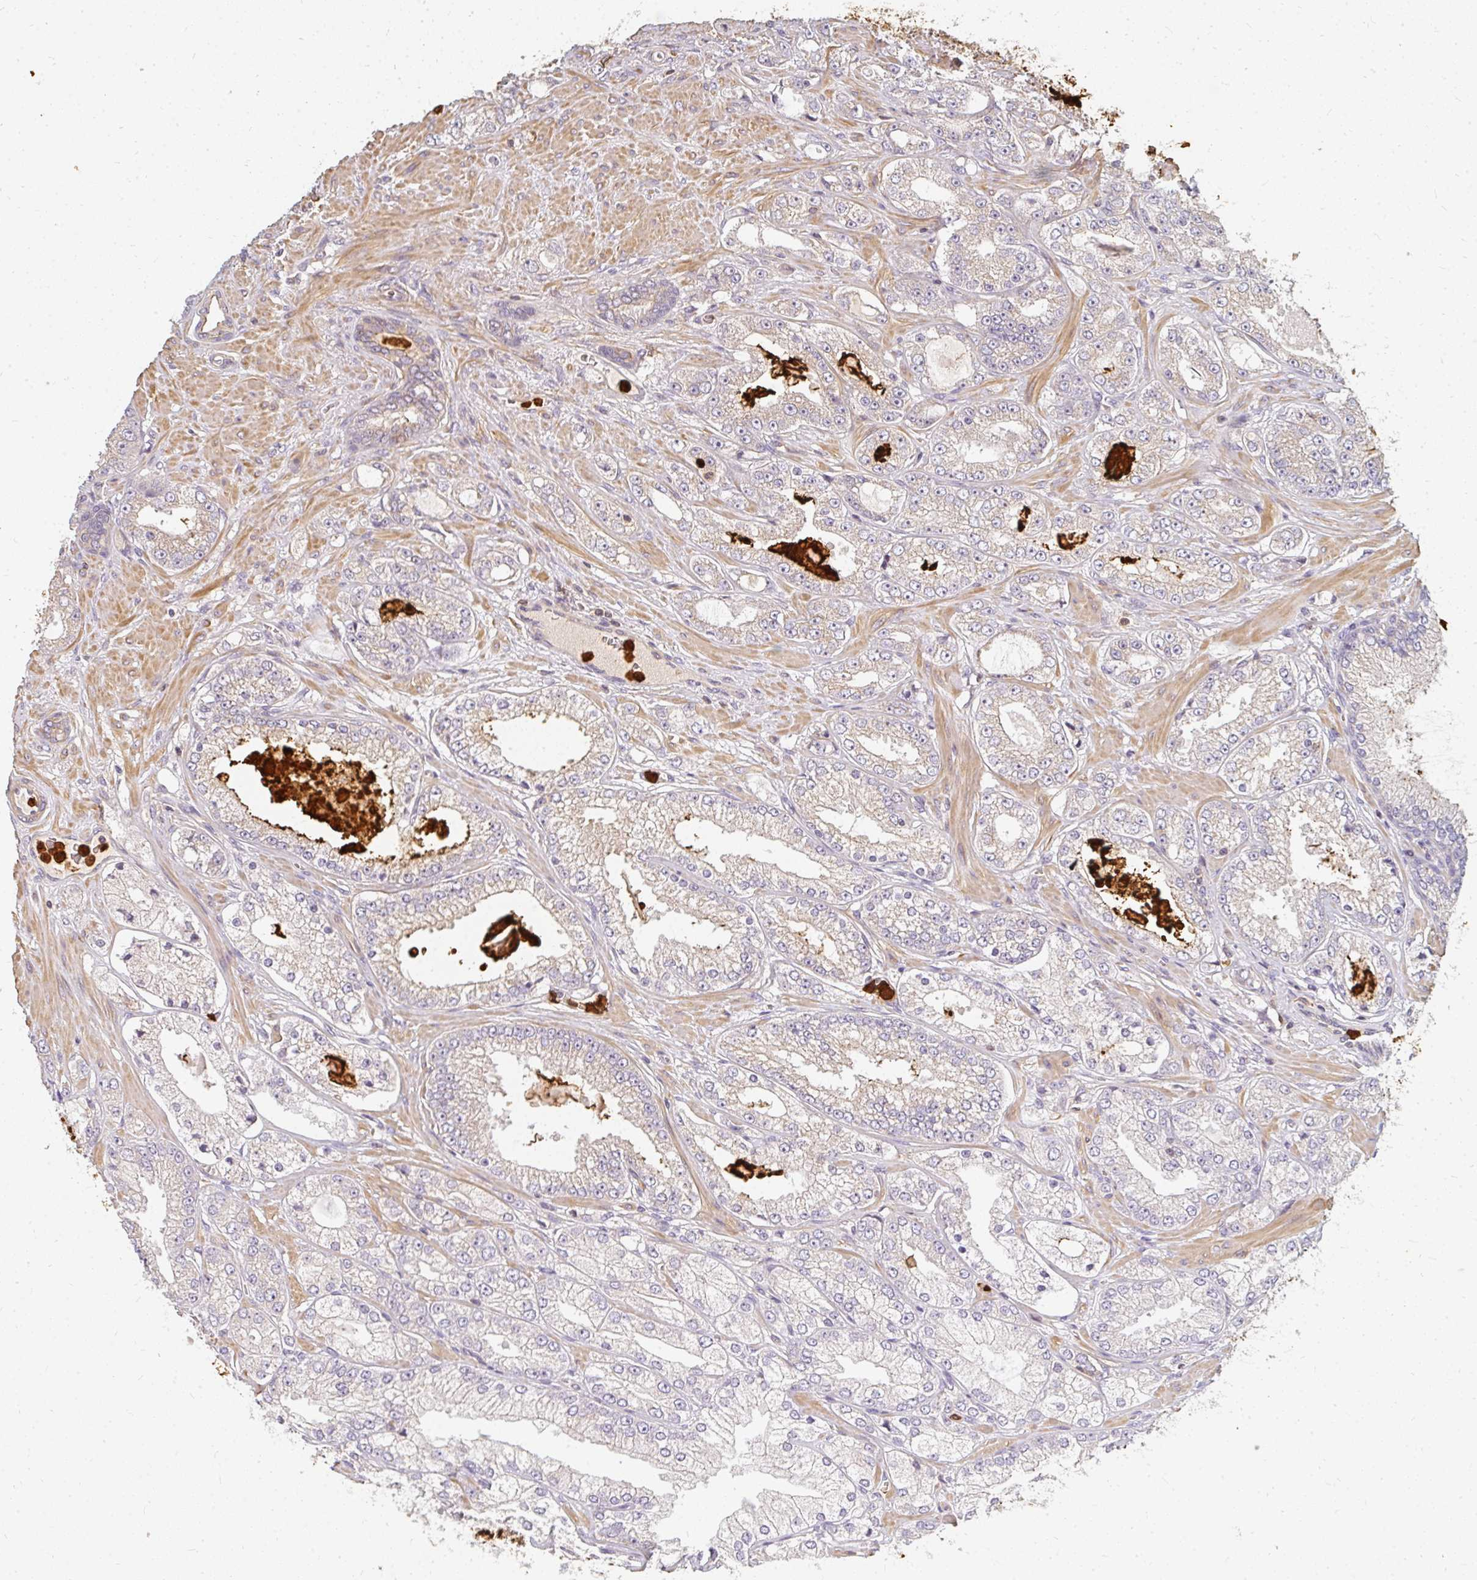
{"staining": {"intensity": "weak", "quantity": "25%-75%", "location": "cytoplasmic/membranous"}, "tissue": "prostate cancer", "cell_type": "Tumor cells", "image_type": "cancer", "snomed": [{"axis": "morphology", "description": "Normal tissue, NOS"}, {"axis": "morphology", "description": "Adenocarcinoma, High grade"}, {"axis": "topography", "description": "Prostate"}, {"axis": "topography", "description": "Peripheral nerve tissue"}], "caption": "This image displays prostate cancer stained with IHC to label a protein in brown. The cytoplasmic/membranous of tumor cells show weak positivity for the protein. Nuclei are counter-stained blue.", "gene": "CNTRL", "patient": {"sex": "male", "age": 68}}